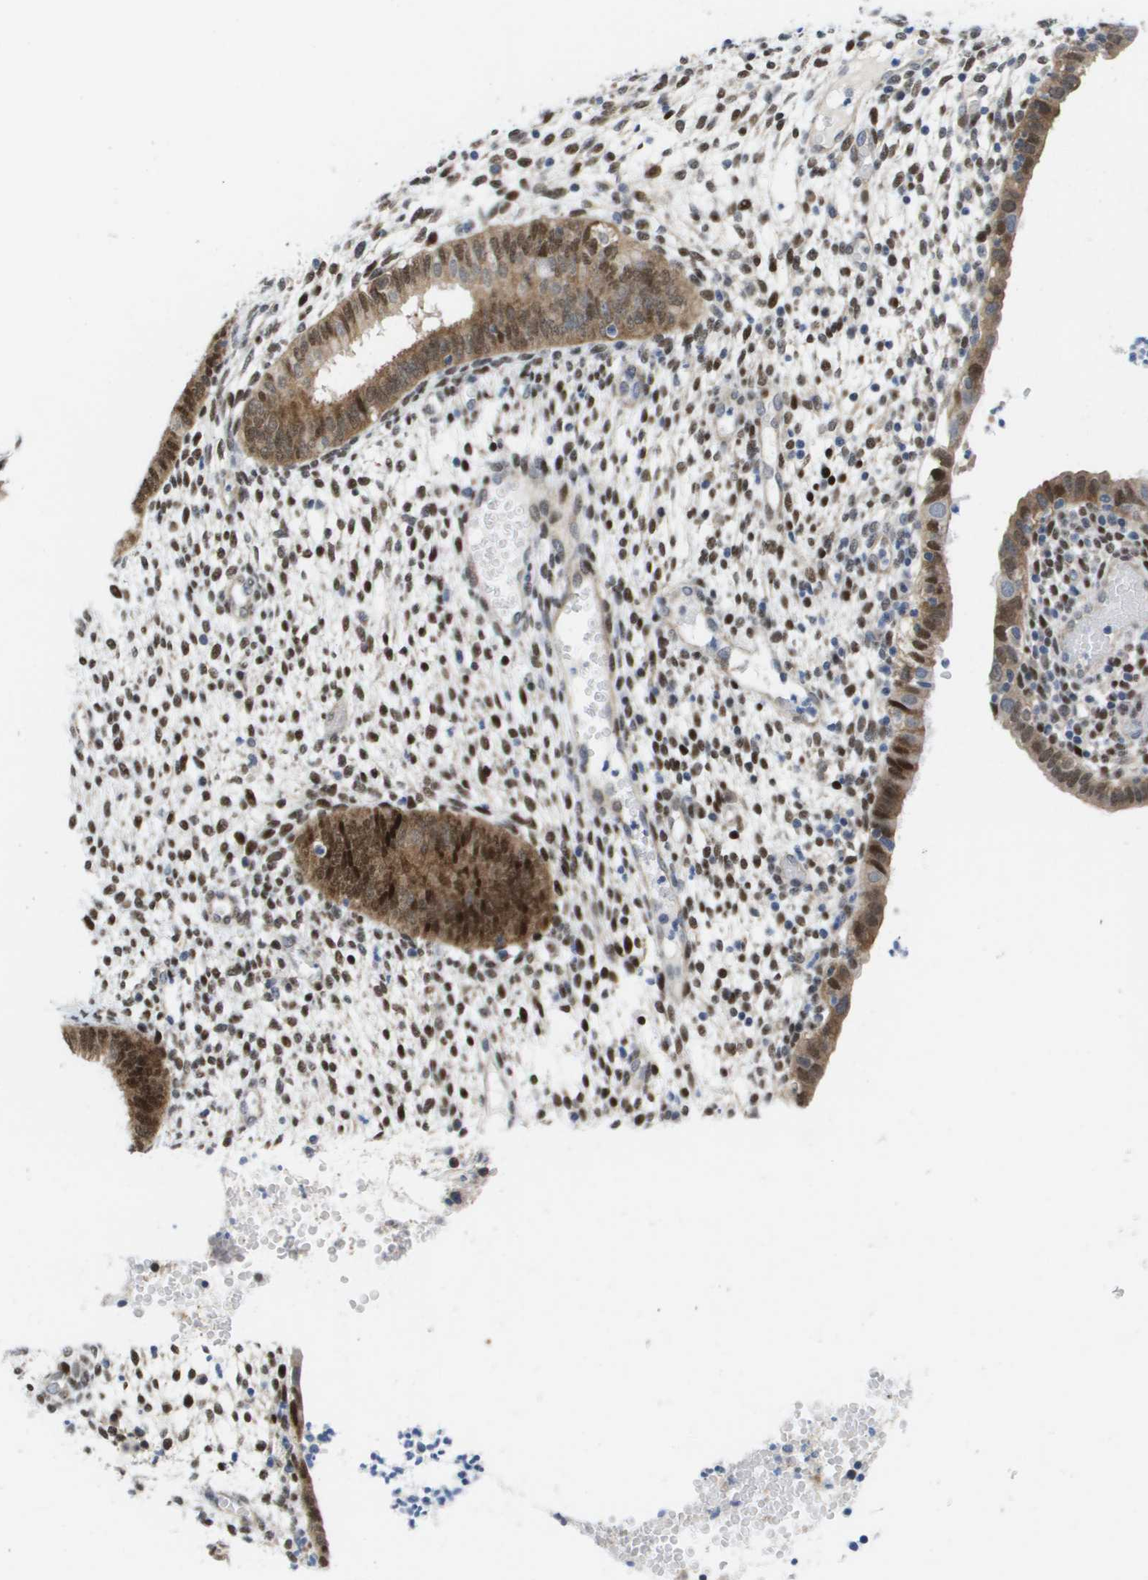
{"staining": {"intensity": "strong", "quantity": ">75%", "location": "nuclear"}, "tissue": "endometrium", "cell_type": "Cells in endometrial stroma", "image_type": "normal", "snomed": [{"axis": "morphology", "description": "Normal tissue, NOS"}, {"axis": "topography", "description": "Endometrium"}], "caption": "This histopathology image exhibits immunohistochemistry (IHC) staining of benign human endometrium, with high strong nuclear expression in about >75% of cells in endometrial stroma.", "gene": "FKBP4", "patient": {"sex": "female", "age": 35}}